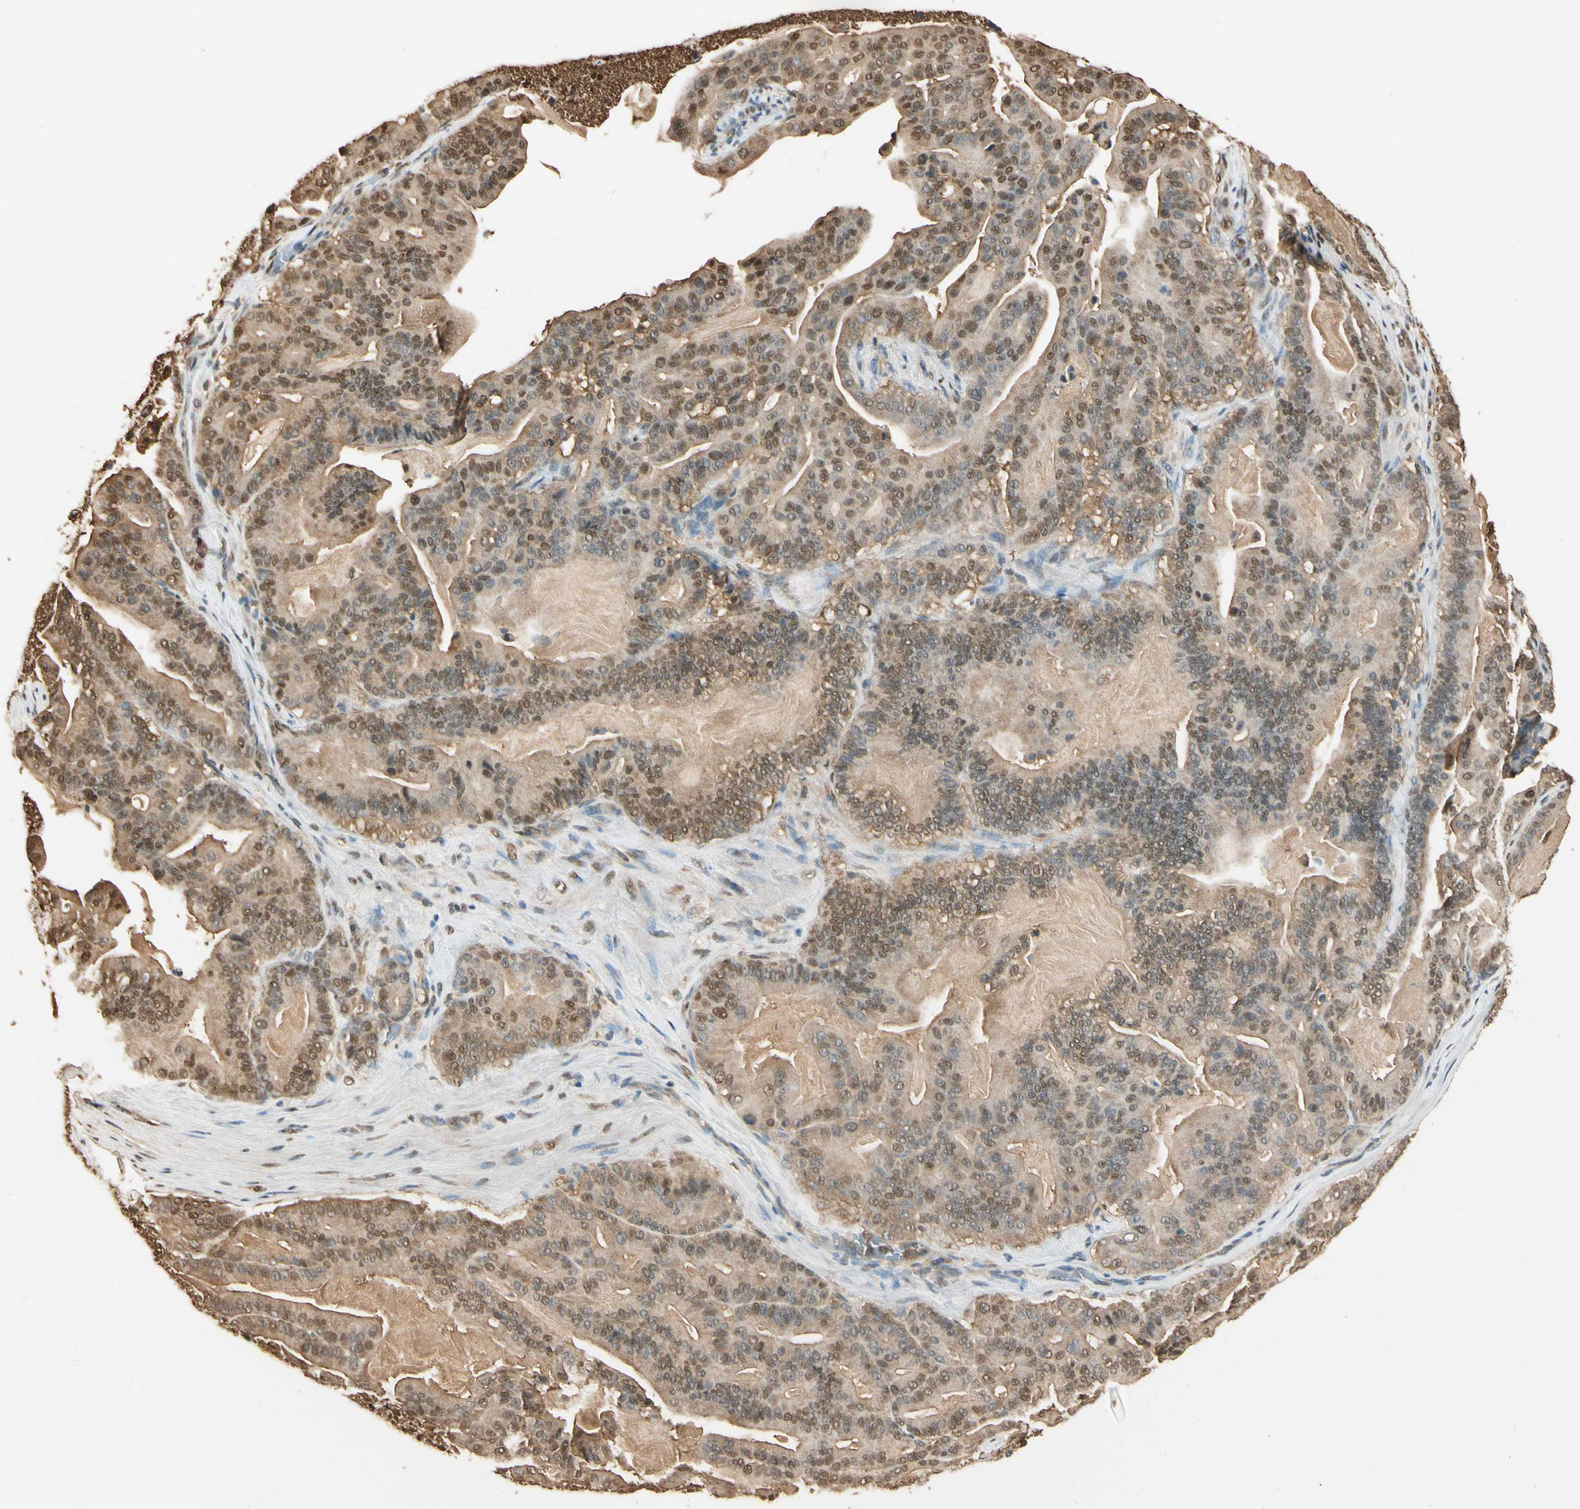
{"staining": {"intensity": "moderate", "quantity": ">75%", "location": "cytoplasmic/membranous,nuclear"}, "tissue": "pancreatic cancer", "cell_type": "Tumor cells", "image_type": "cancer", "snomed": [{"axis": "morphology", "description": "Adenocarcinoma, NOS"}, {"axis": "topography", "description": "Pancreas"}], "caption": "This histopathology image reveals immunohistochemistry (IHC) staining of adenocarcinoma (pancreatic), with medium moderate cytoplasmic/membranous and nuclear positivity in about >75% of tumor cells.", "gene": "PNCK", "patient": {"sex": "male", "age": 63}}